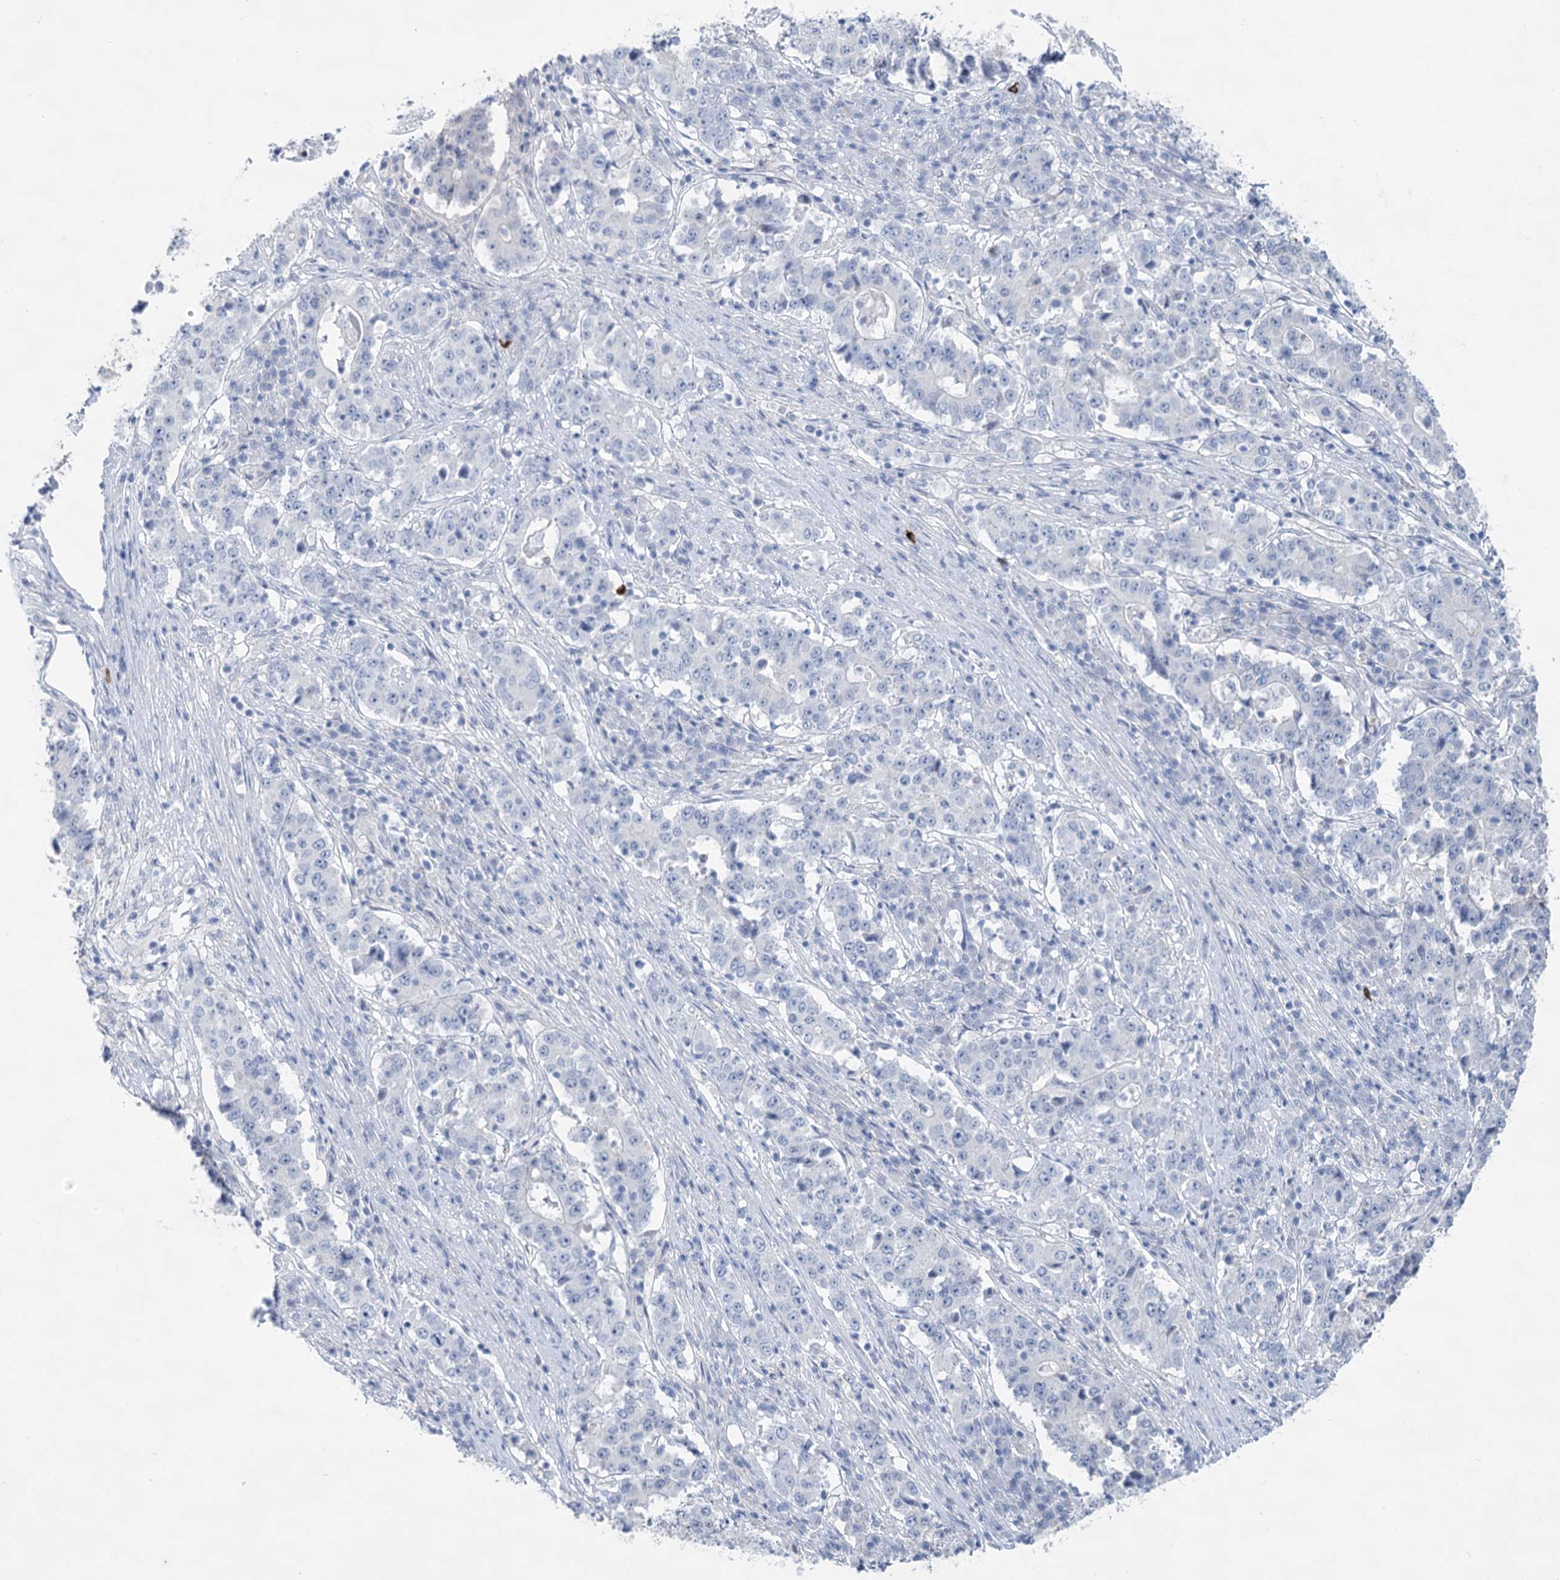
{"staining": {"intensity": "negative", "quantity": "none", "location": "none"}, "tissue": "stomach cancer", "cell_type": "Tumor cells", "image_type": "cancer", "snomed": [{"axis": "morphology", "description": "Adenocarcinoma, NOS"}, {"axis": "topography", "description": "Stomach"}], "caption": "Stomach cancer was stained to show a protein in brown. There is no significant staining in tumor cells.", "gene": "CCDC88A", "patient": {"sex": "male", "age": 59}}